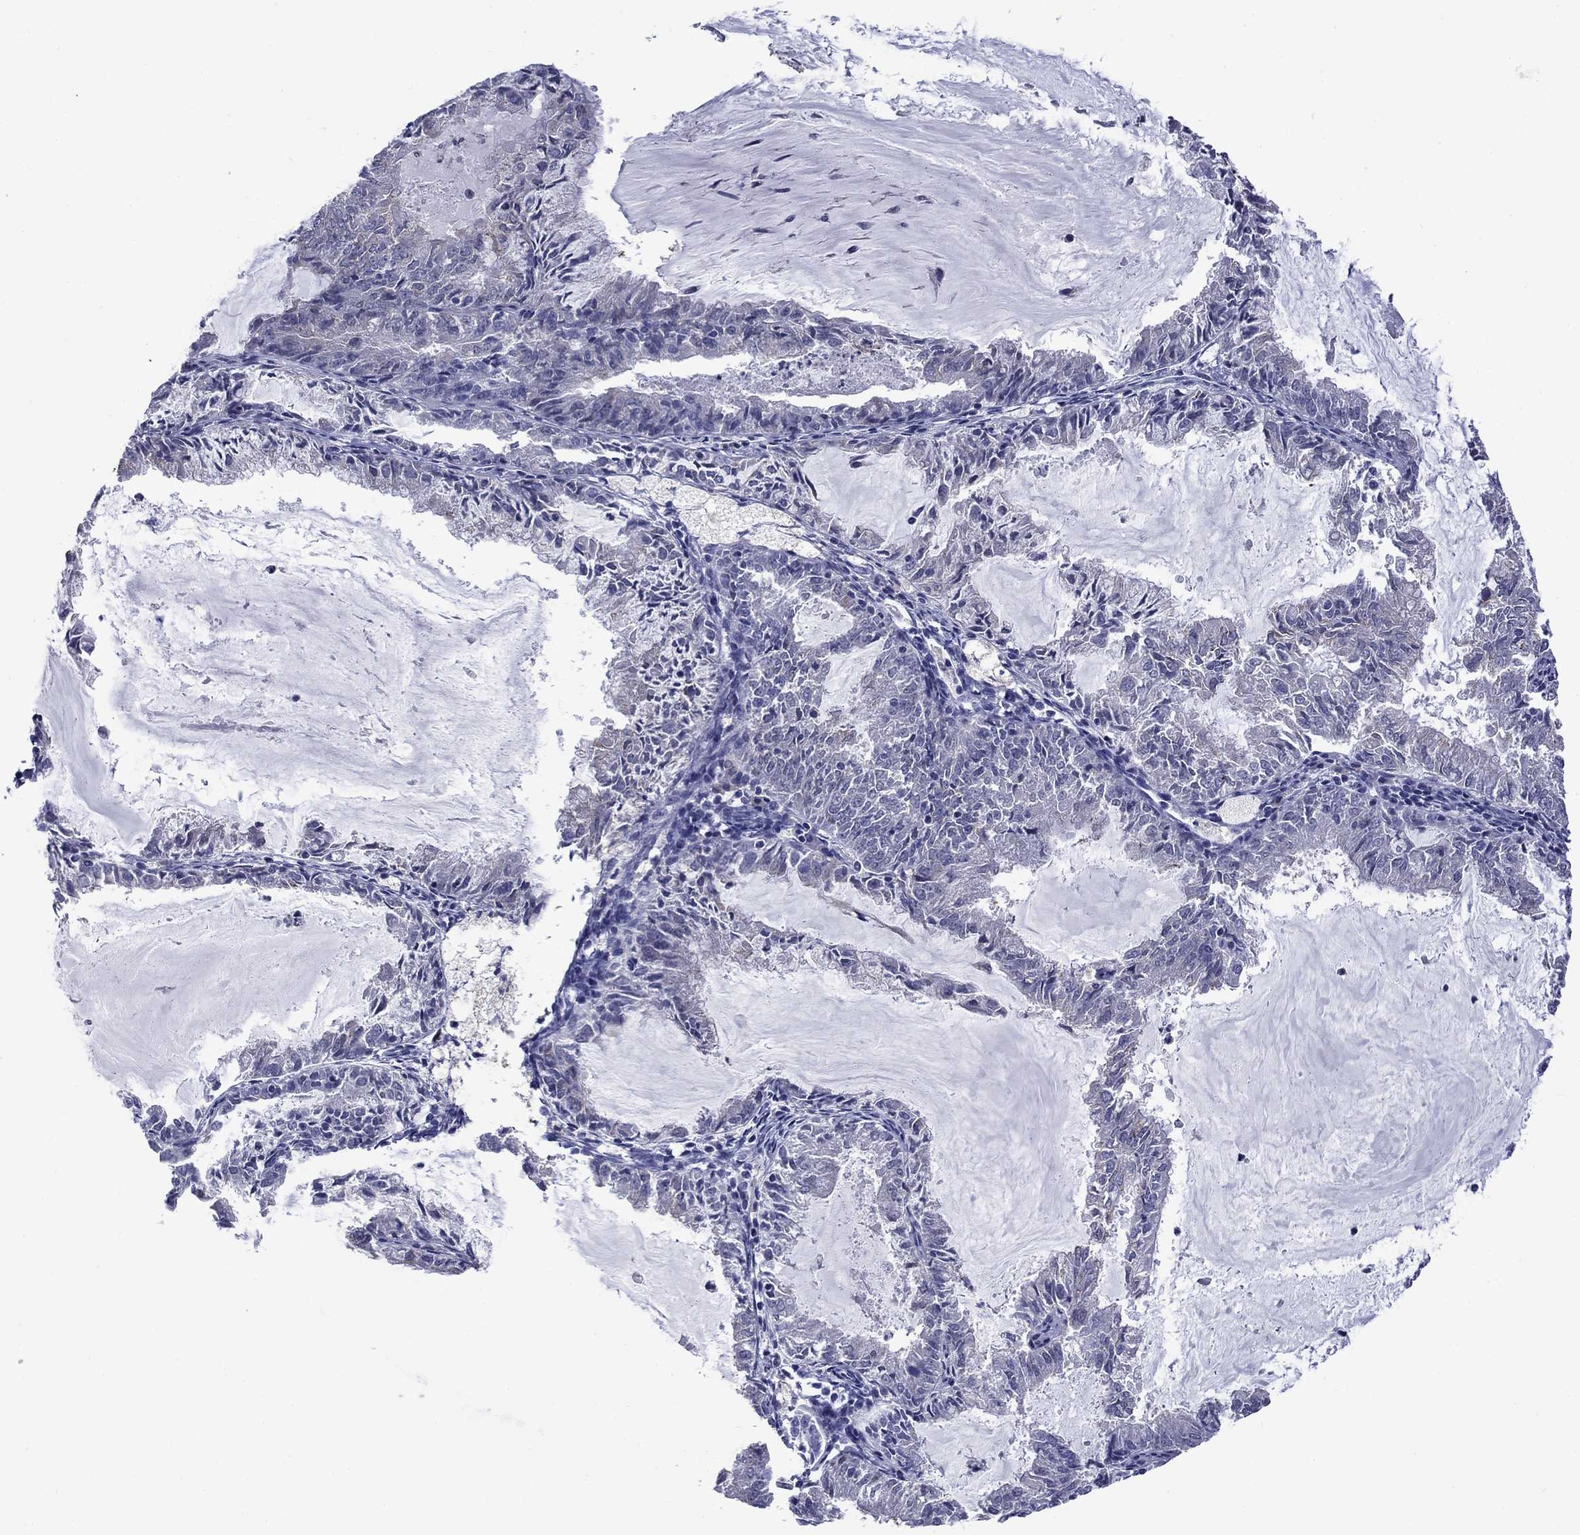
{"staining": {"intensity": "negative", "quantity": "none", "location": "none"}, "tissue": "endometrial cancer", "cell_type": "Tumor cells", "image_type": "cancer", "snomed": [{"axis": "morphology", "description": "Adenocarcinoma, NOS"}, {"axis": "topography", "description": "Endometrium"}], "caption": "Tumor cells show no significant positivity in adenocarcinoma (endometrial).", "gene": "TMPRSS11A", "patient": {"sex": "female", "age": 57}}